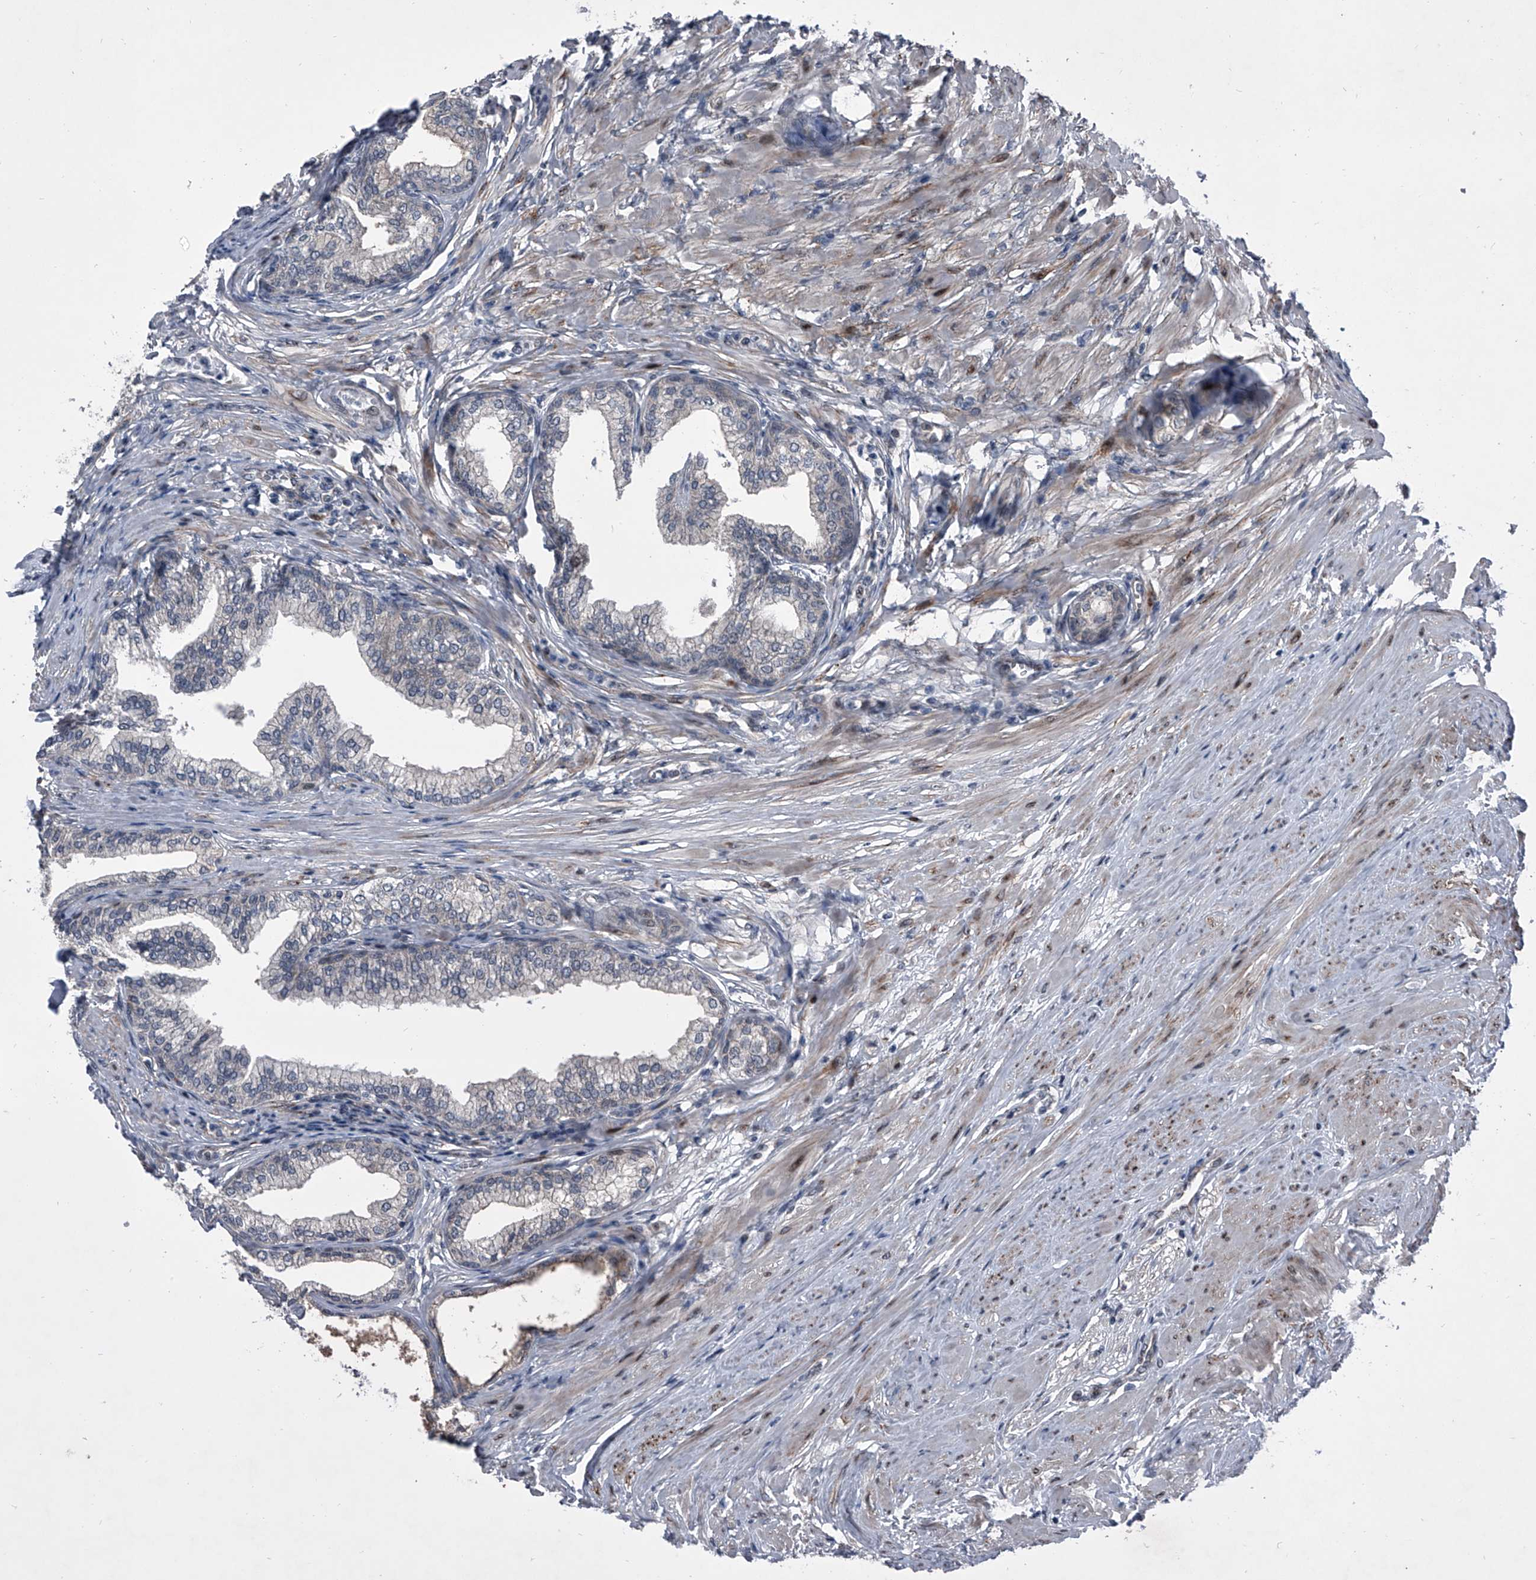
{"staining": {"intensity": "moderate", "quantity": "<25%", "location": "nuclear"}, "tissue": "prostate", "cell_type": "Glandular cells", "image_type": "normal", "snomed": [{"axis": "morphology", "description": "Normal tissue, NOS"}, {"axis": "morphology", "description": "Urothelial carcinoma, Low grade"}, {"axis": "topography", "description": "Urinary bladder"}, {"axis": "topography", "description": "Prostate"}], "caption": "IHC staining of benign prostate, which demonstrates low levels of moderate nuclear expression in about <25% of glandular cells indicating moderate nuclear protein staining. The staining was performed using DAB (3,3'-diaminobenzidine) (brown) for protein detection and nuclei were counterstained in hematoxylin (blue).", "gene": "ELK4", "patient": {"sex": "male", "age": 60}}